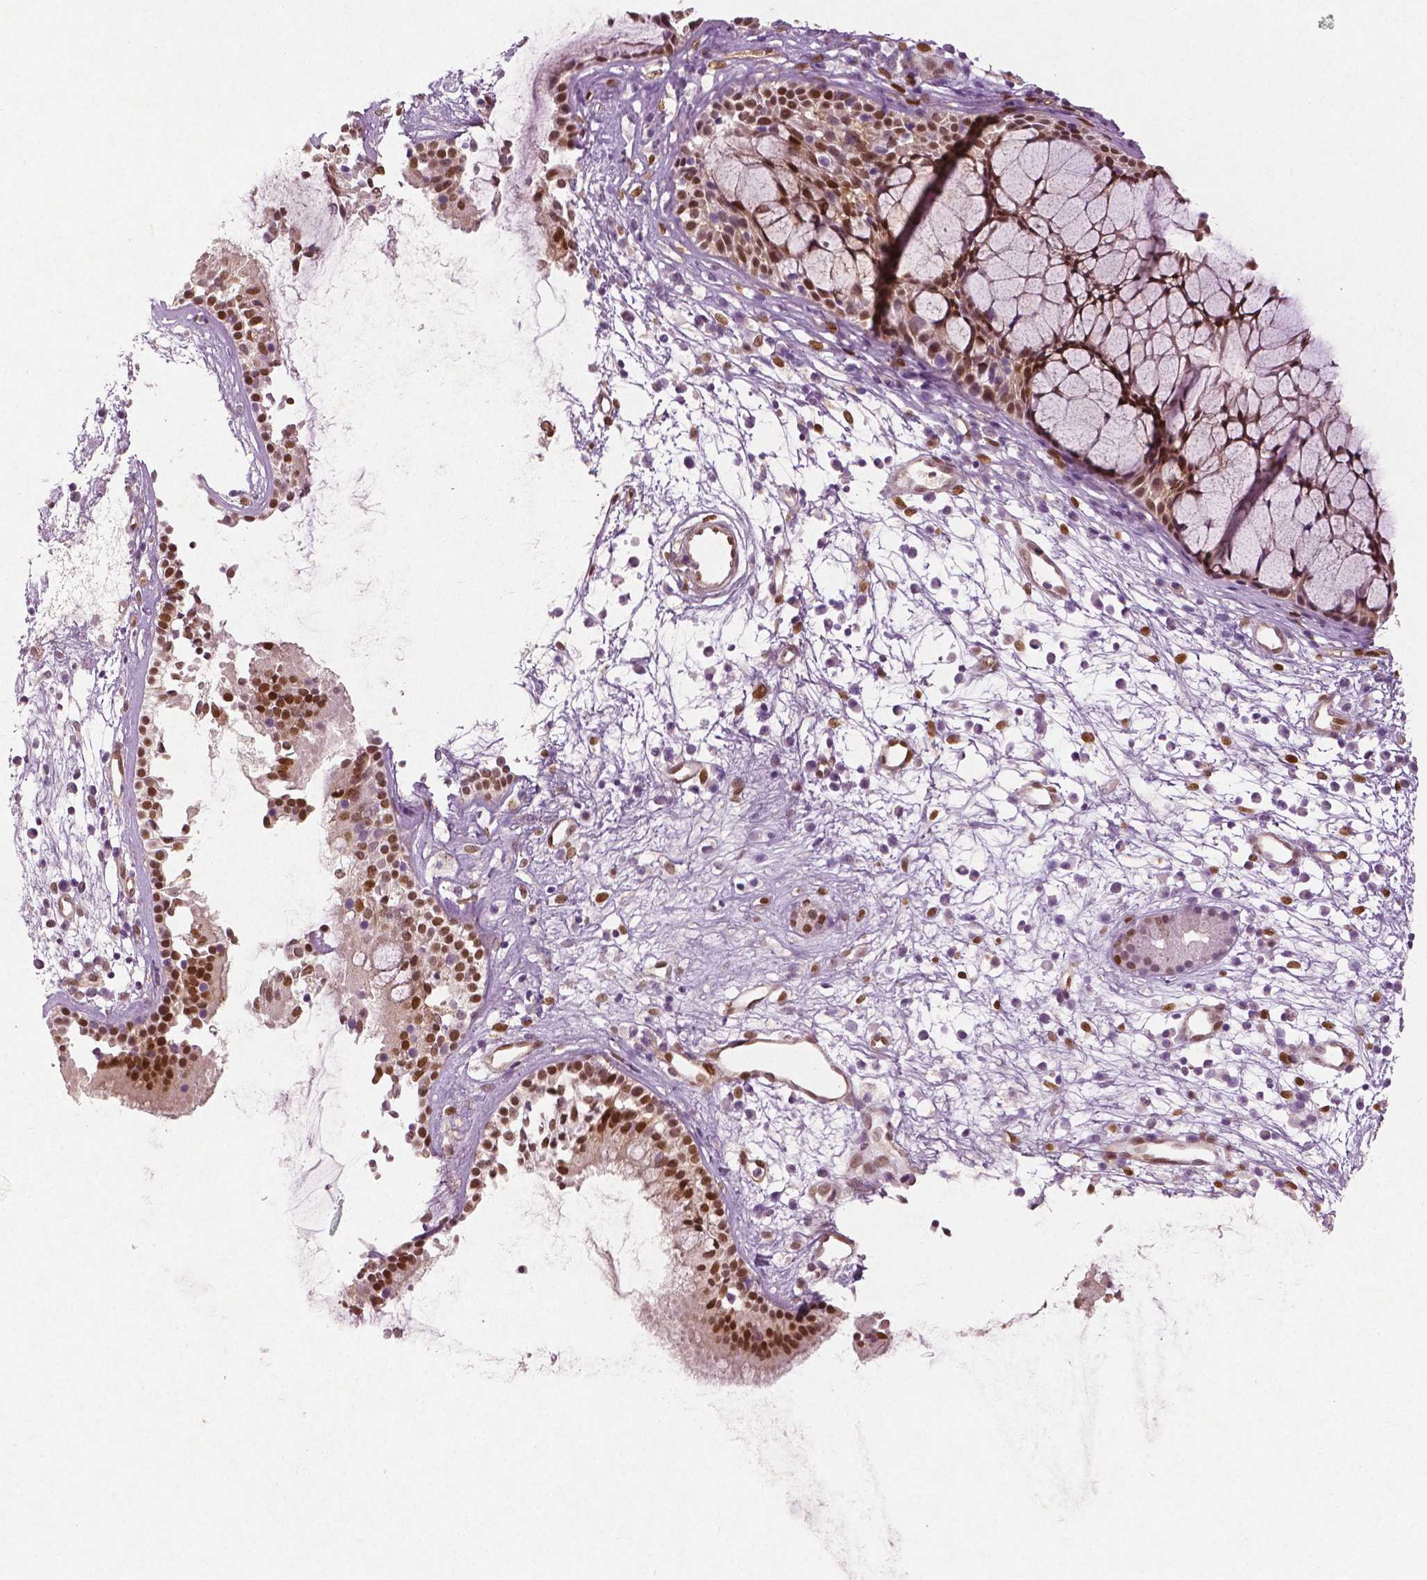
{"staining": {"intensity": "moderate", "quantity": ">75%", "location": "nuclear"}, "tissue": "nasopharynx", "cell_type": "Respiratory epithelial cells", "image_type": "normal", "snomed": [{"axis": "morphology", "description": "Normal tissue, NOS"}, {"axis": "topography", "description": "Nasopharynx"}], "caption": "Moderate nuclear positivity for a protein is seen in about >75% of respiratory epithelial cells of benign nasopharynx using immunohistochemistry (IHC).", "gene": "WWTR1", "patient": {"sex": "male", "age": 77}}